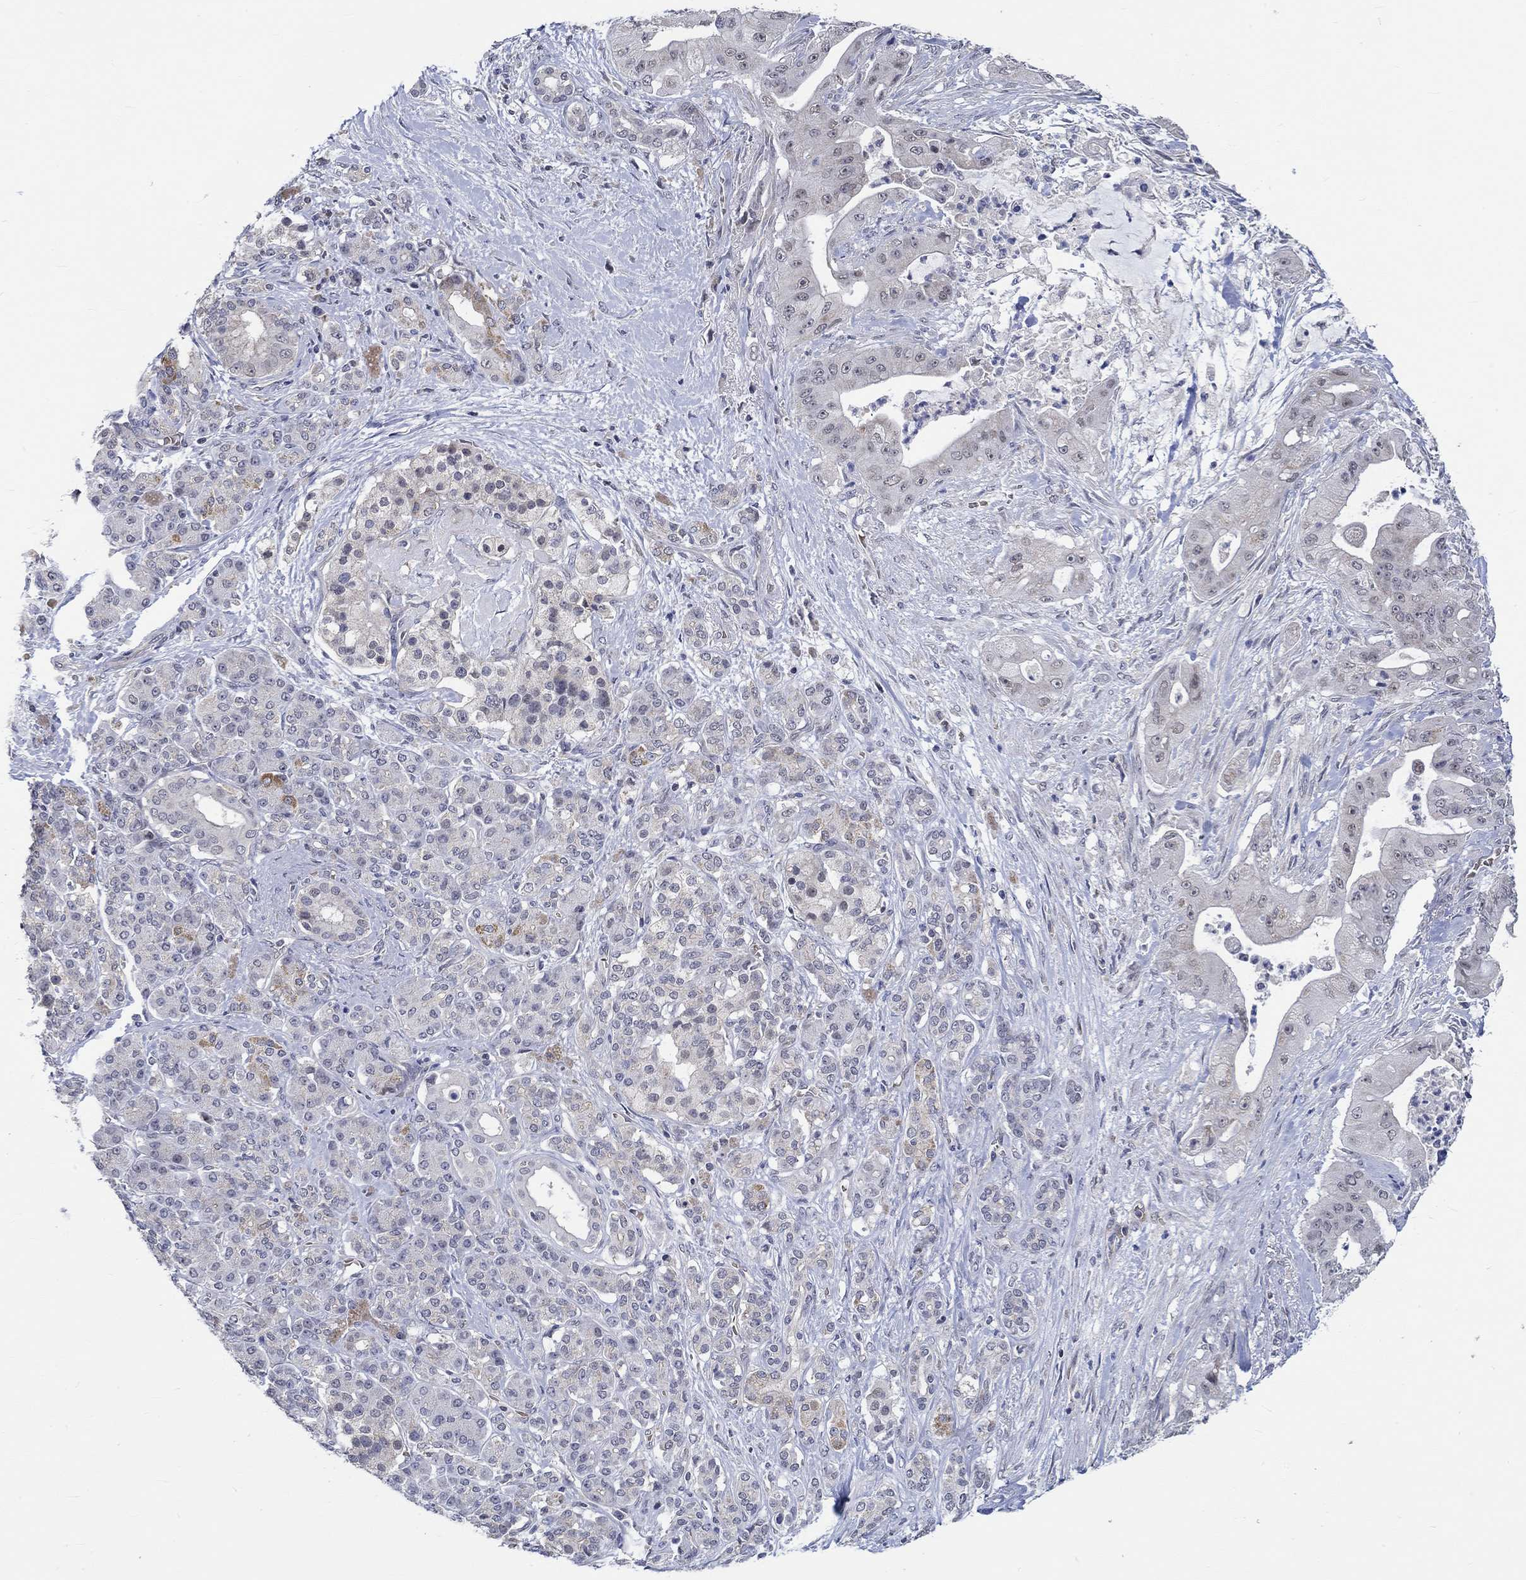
{"staining": {"intensity": "strong", "quantity": "<25%", "location": "cytoplasmic/membranous"}, "tissue": "pancreatic cancer", "cell_type": "Tumor cells", "image_type": "cancer", "snomed": [{"axis": "morphology", "description": "Normal tissue, NOS"}, {"axis": "morphology", "description": "Inflammation, NOS"}, {"axis": "morphology", "description": "Adenocarcinoma, NOS"}, {"axis": "topography", "description": "Pancreas"}], "caption": "Strong cytoplasmic/membranous positivity for a protein is appreciated in about <25% of tumor cells of adenocarcinoma (pancreatic) using IHC.", "gene": "WASF1", "patient": {"sex": "male", "age": 57}}